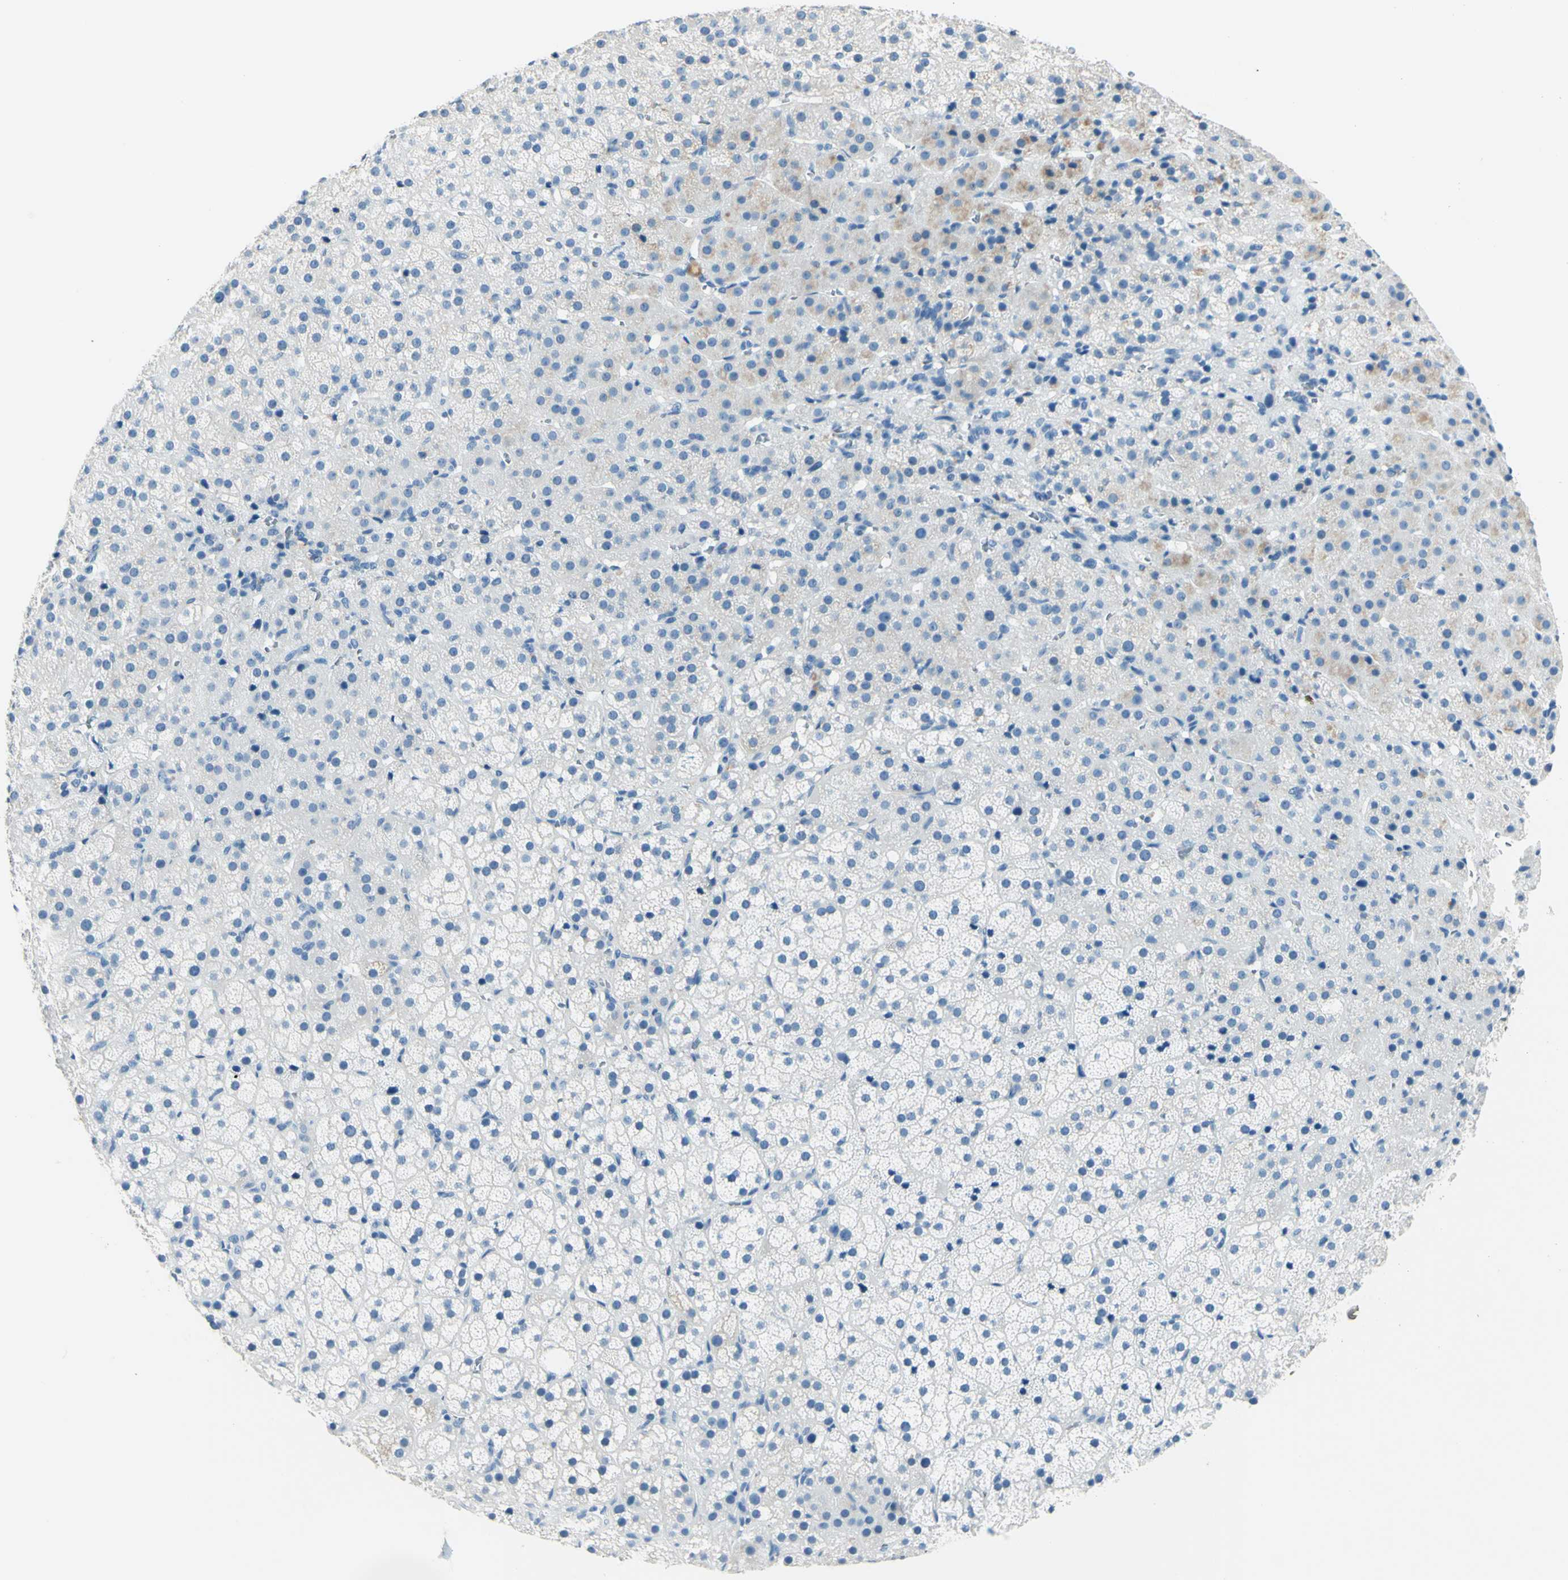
{"staining": {"intensity": "weak", "quantity": "<25%", "location": "cytoplasmic/membranous"}, "tissue": "adrenal gland", "cell_type": "Glandular cells", "image_type": "normal", "snomed": [{"axis": "morphology", "description": "Normal tissue, NOS"}, {"axis": "topography", "description": "Adrenal gland"}], "caption": "DAB immunohistochemical staining of normal adrenal gland exhibits no significant positivity in glandular cells.", "gene": "CDH15", "patient": {"sex": "female", "age": 57}}